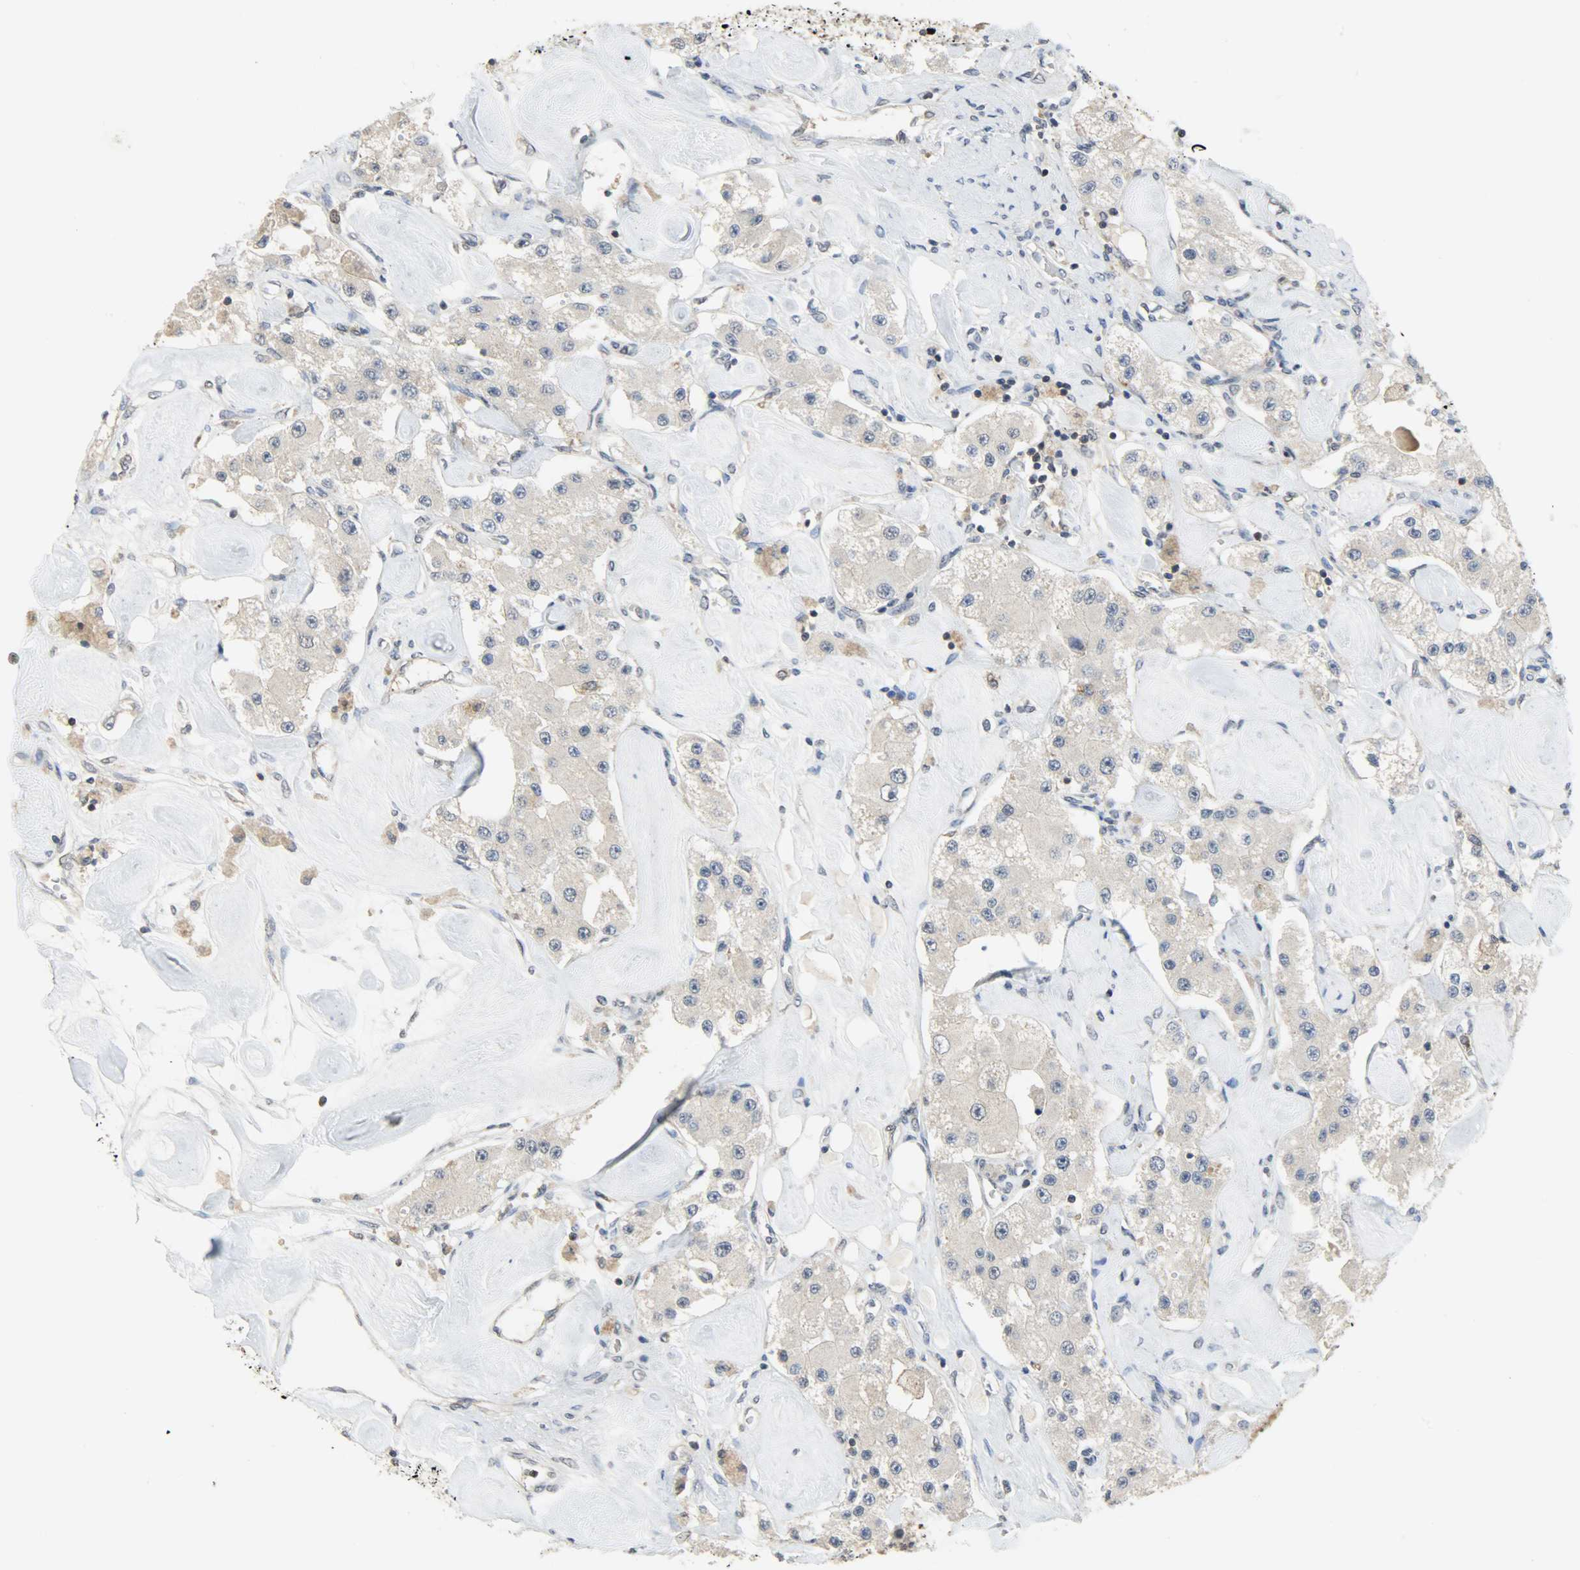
{"staining": {"intensity": "weak", "quantity": "25%-75%", "location": "cytoplasmic/membranous"}, "tissue": "carcinoid", "cell_type": "Tumor cells", "image_type": "cancer", "snomed": [{"axis": "morphology", "description": "Carcinoid, malignant, NOS"}, {"axis": "topography", "description": "Pancreas"}], "caption": "DAB immunohistochemical staining of malignant carcinoid demonstrates weak cytoplasmic/membranous protein staining in about 25%-75% of tumor cells. Nuclei are stained in blue.", "gene": "TRIM21", "patient": {"sex": "male", "age": 41}}